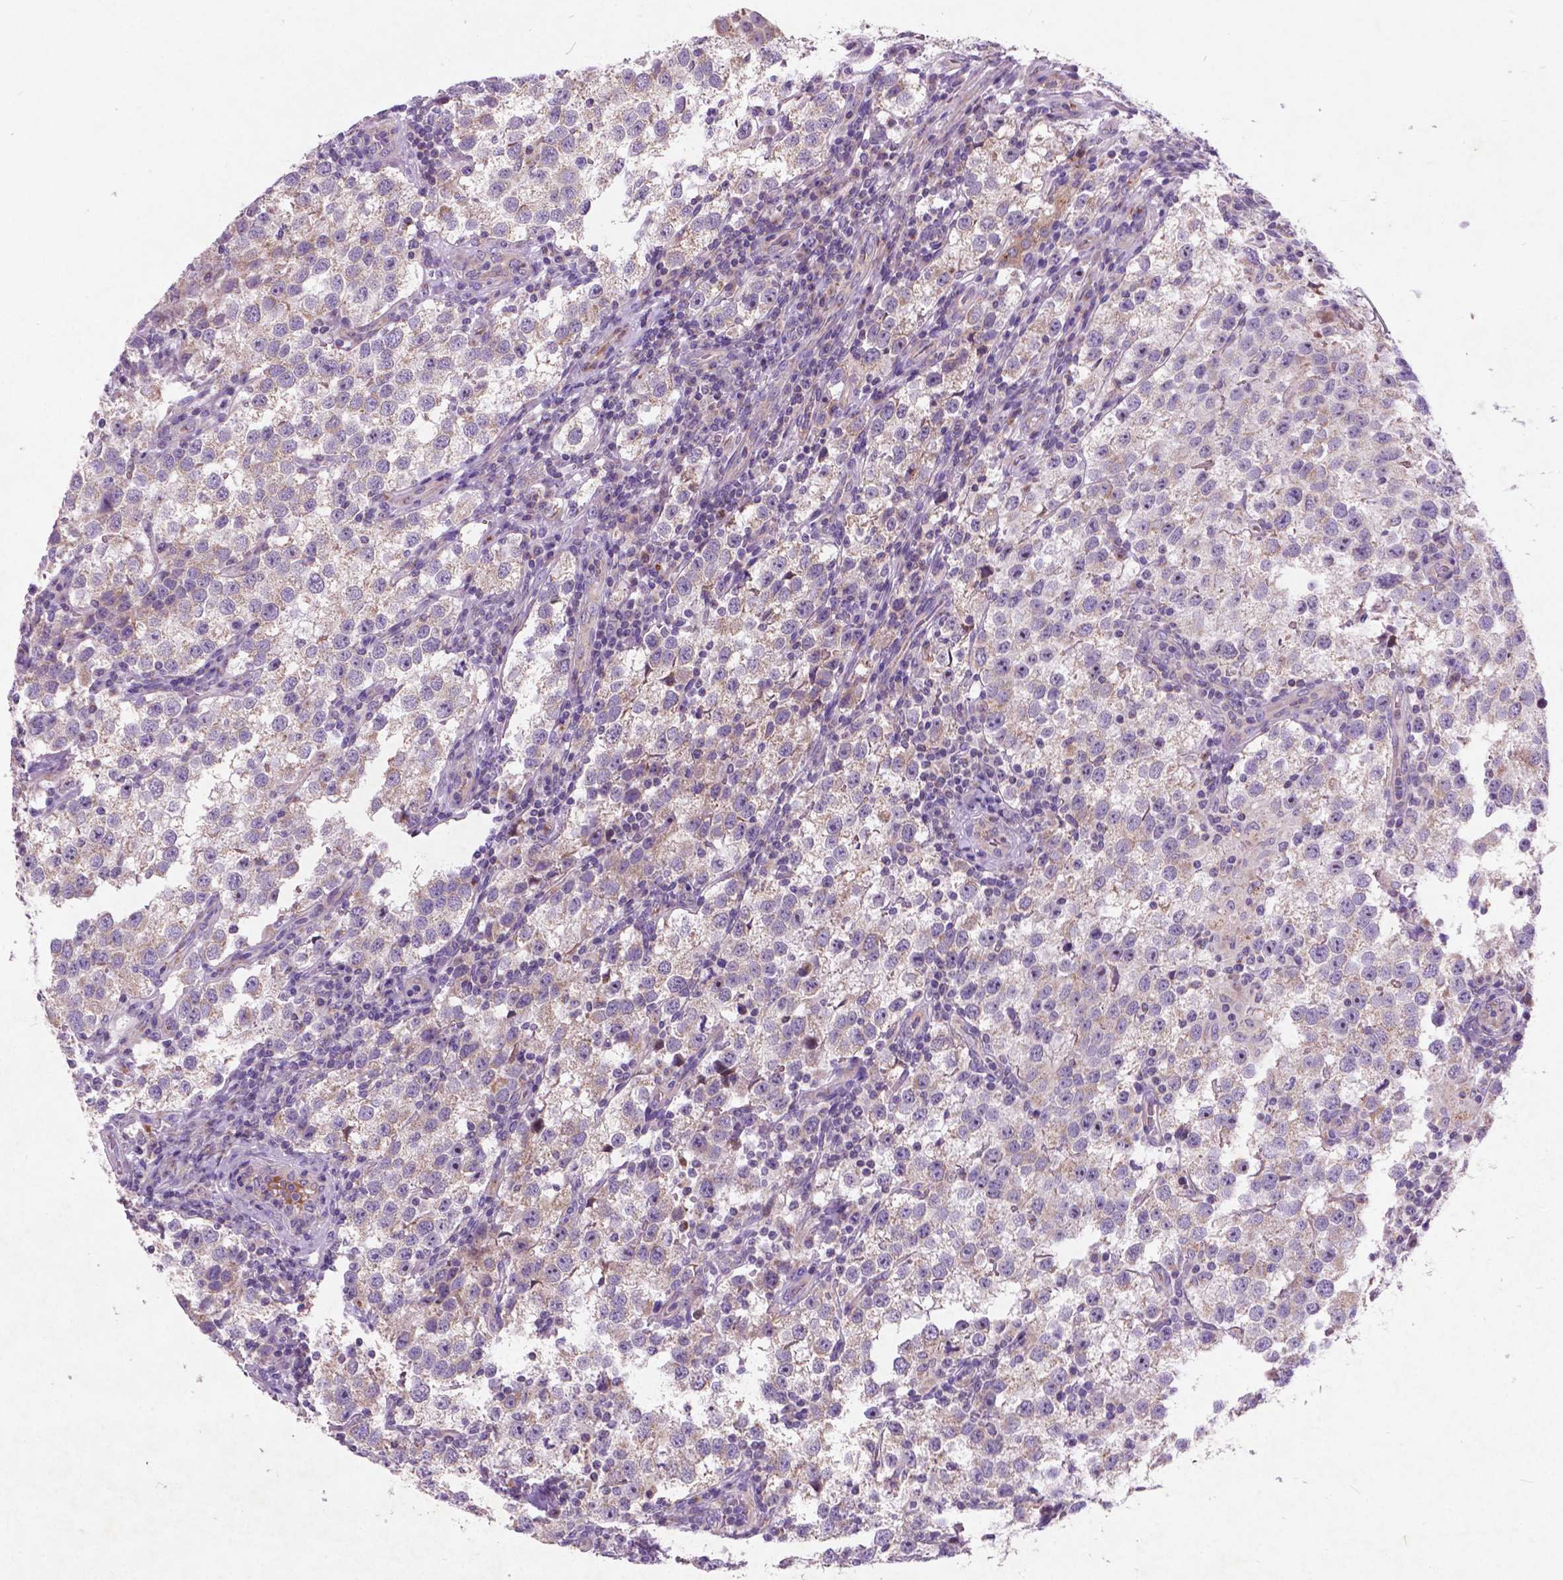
{"staining": {"intensity": "weak", "quantity": "25%-75%", "location": "cytoplasmic/membranous"}, "tissue": "testis cancer", "cell_type": "Tumor cells", "image_type": "cancer", "snomed": [{"axis": "morphology", "description": "Seminoma, NOS"}, {"axis": "topography", "description": "Testis"}], "caption": "DAB (3,3'-diaminobenzidine) immunohistochemical staining of seminoma (testis) demonstrates weak cytoplasmic/membranous protein staining in about 25%-75% of tumor cells.", "gene": "ATG4D", "patient": {"sex": "male", "age": 37}}